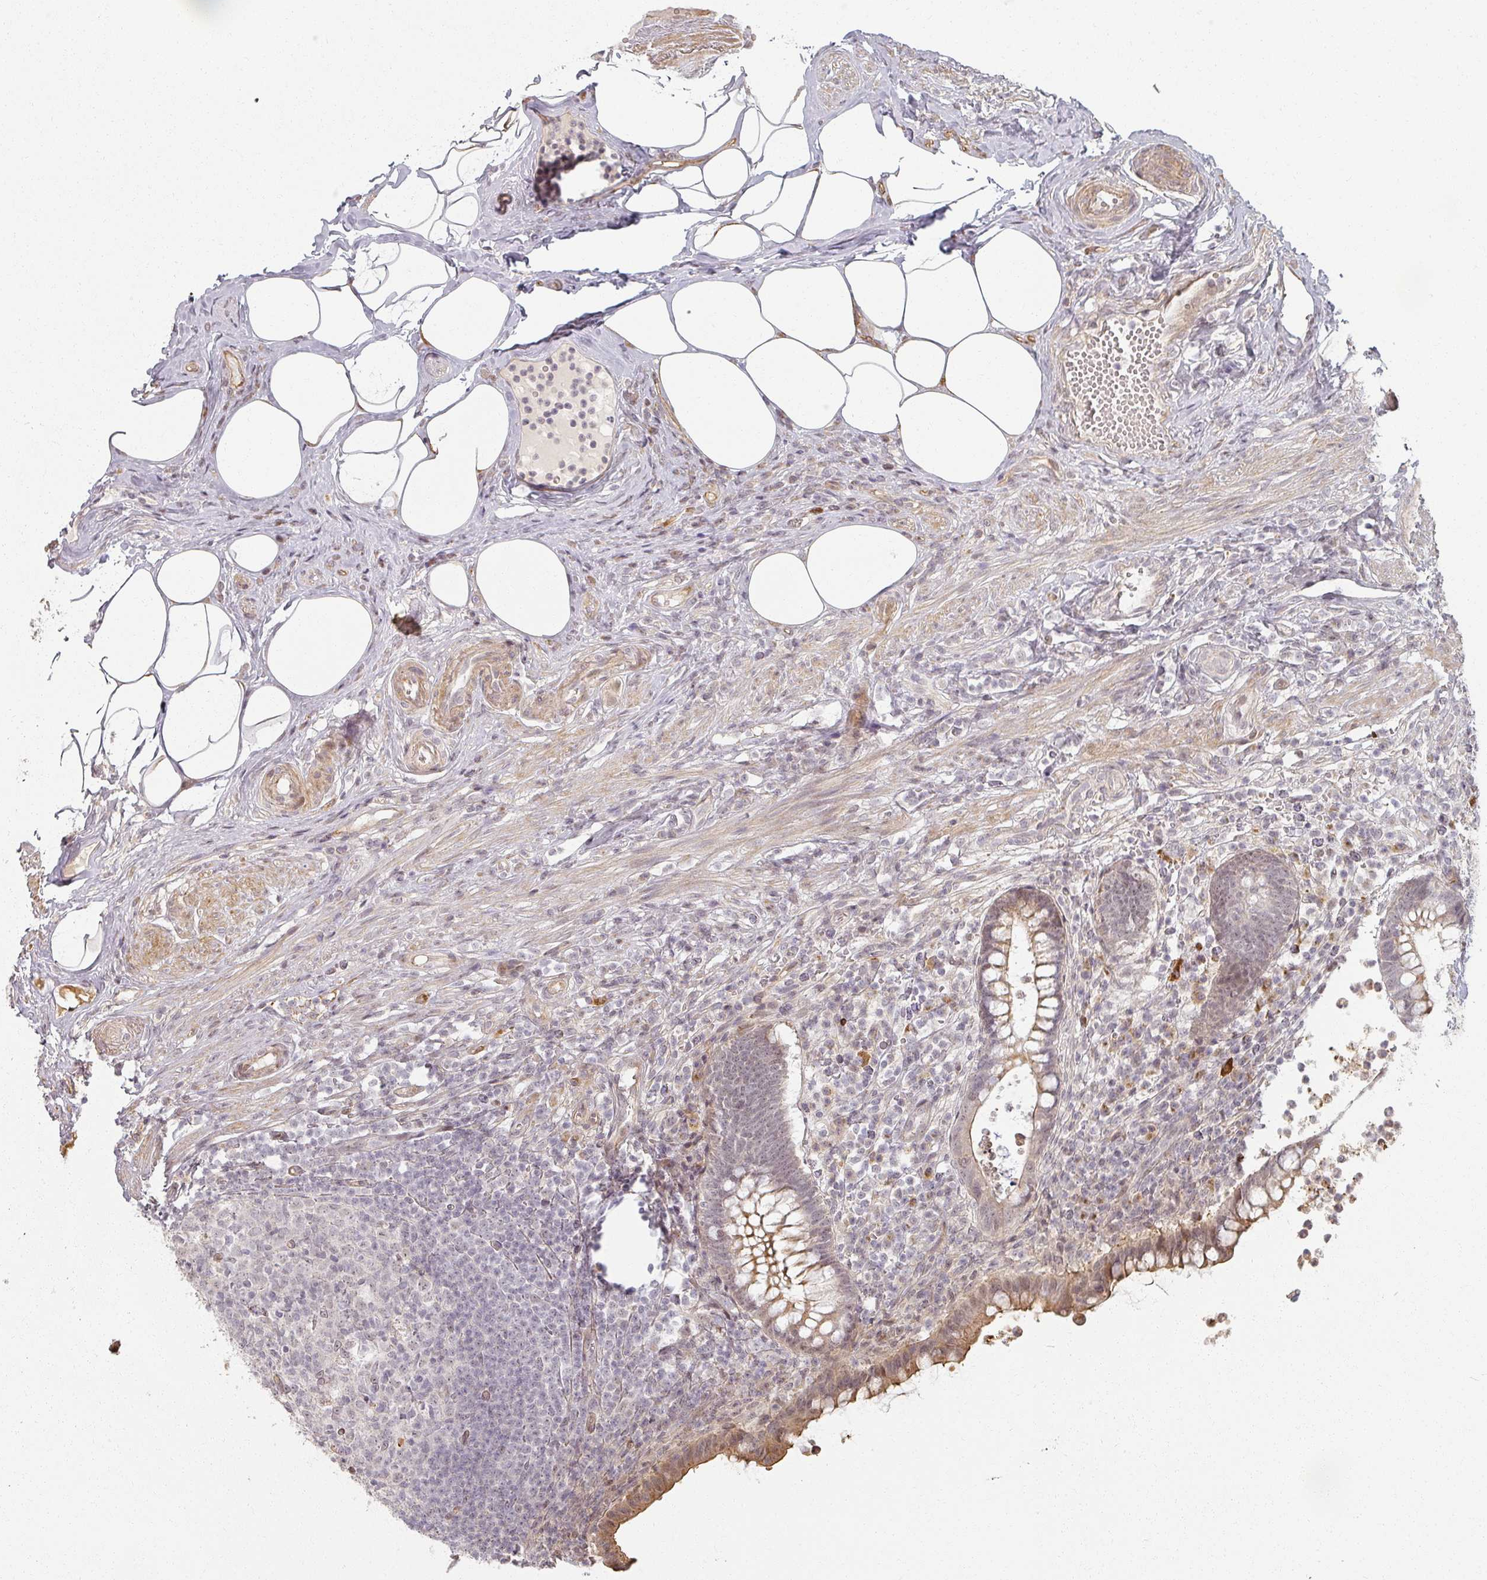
{"staining": {"intensity": "weak", "quantity": "25%-75%", "location": "cytoplasmic/membranous,nuclear"}, "tissue": "appendix", "cell_type": "Glandular cells", "image_type": "normal", "snomed": [{"axis": "morphology", "description": "Normal tissue, NOS"}, {"axis": "topography", "description": "Appendix"}], "caption": "Brown immunohistochemical staining in benign appendix shows weak cytoplasmic/membranous,nuclear staining in about 25%-75% of glandular cells. (brown staining indicates protein expression, while blue staining denotes nuclei).", "gene": "MED19", "patient": {"sex": "female", "age": 56}}